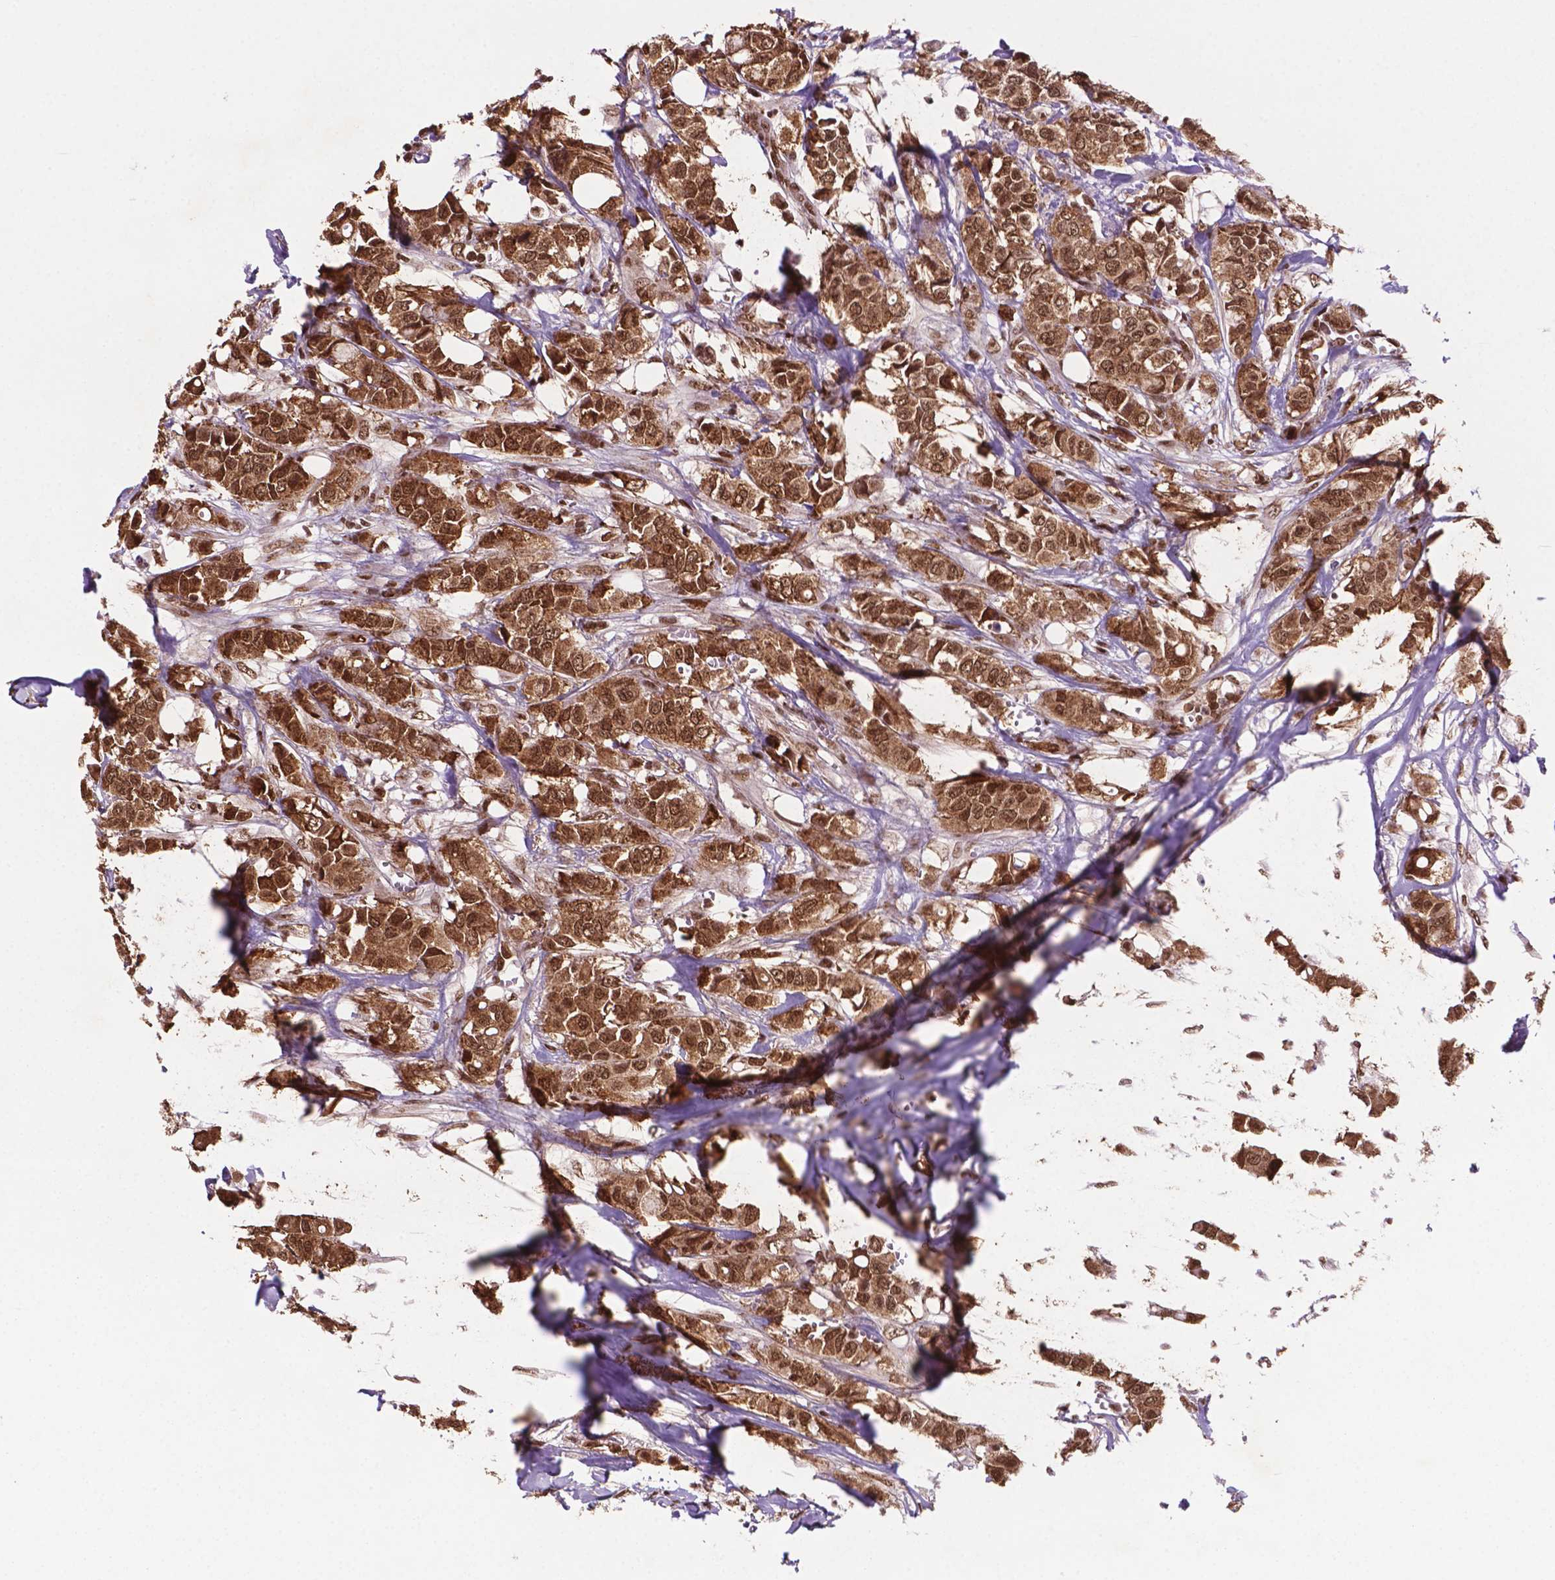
{"staining": {"intensity": "strong", "quantity": ">75%", "location": "cytoplasmic/membranous,nuclear"}, "tissue": "breast cancer", "cell_type": "Tumor cells", "image_type": "cancer", "snomed": [{"axis": "morphology", "description": "Duct carcinoma"}, {"axis": "topography", "description": "Breast"}], "caption": "Human breast invasive ductal carcinoma stained with a protein marker exhibits strong staining in tumor cells.", "gene": "SIRT6", "patient": {"sex": "female", "age": 85}}